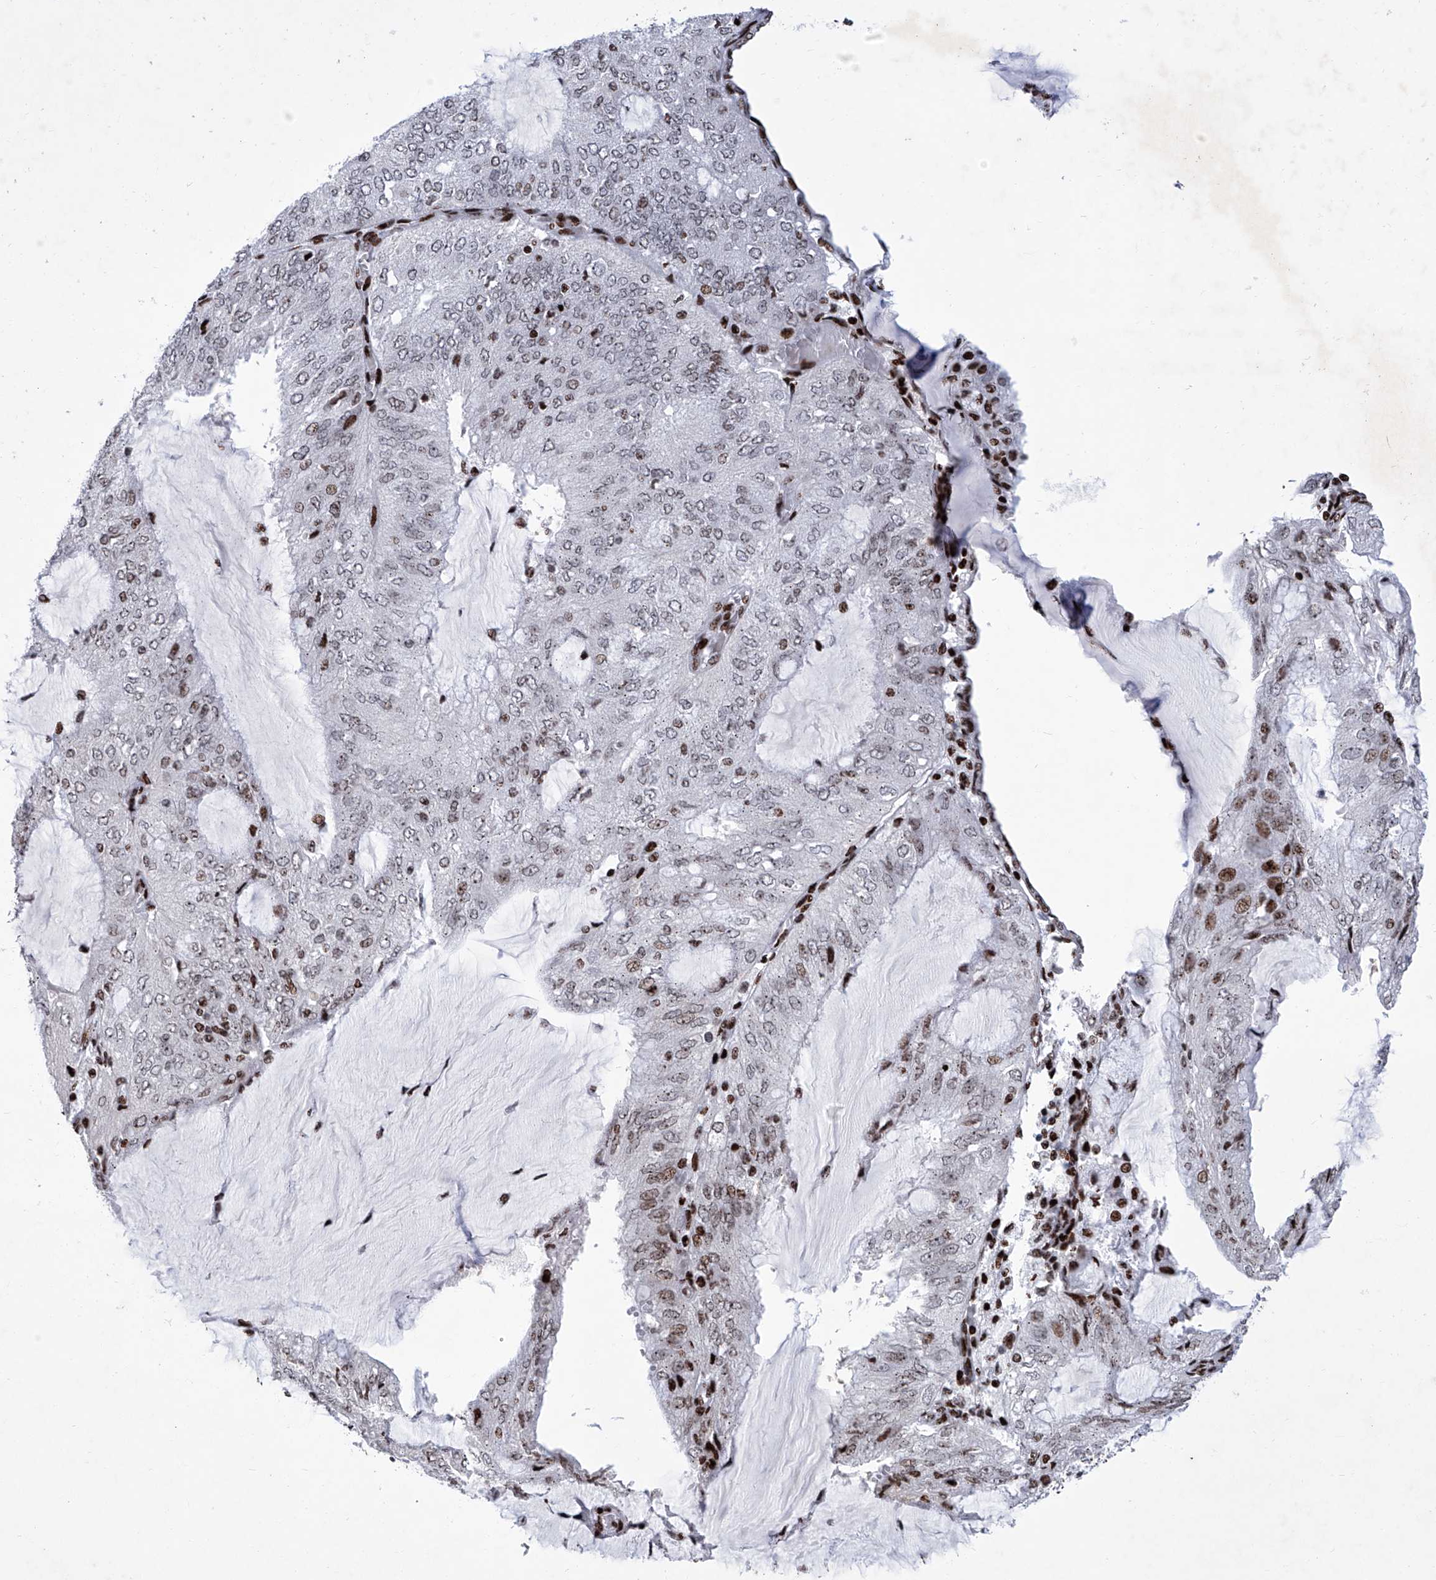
{"staining": {"intensity": "moderate", "quantity": "25%-75%", "location": "nuclear"}, "tissue": "endometrial cancer", "cell_type": "Tumor cells", "image_type": "cancer", "snomed": [{"axis": "morphology", "description": "Adenocarcinoma, NOS"}, {"axis": "topography", "description": "Endometrium"}], "caption": "Endometrial cancer stained with immunohistochemistry (IHC) reveals moderate nuclear positivity in about 25%-75% of tumor cells.", "gene": "HEY2", "patient": {"sex": "female", "age": 81}}